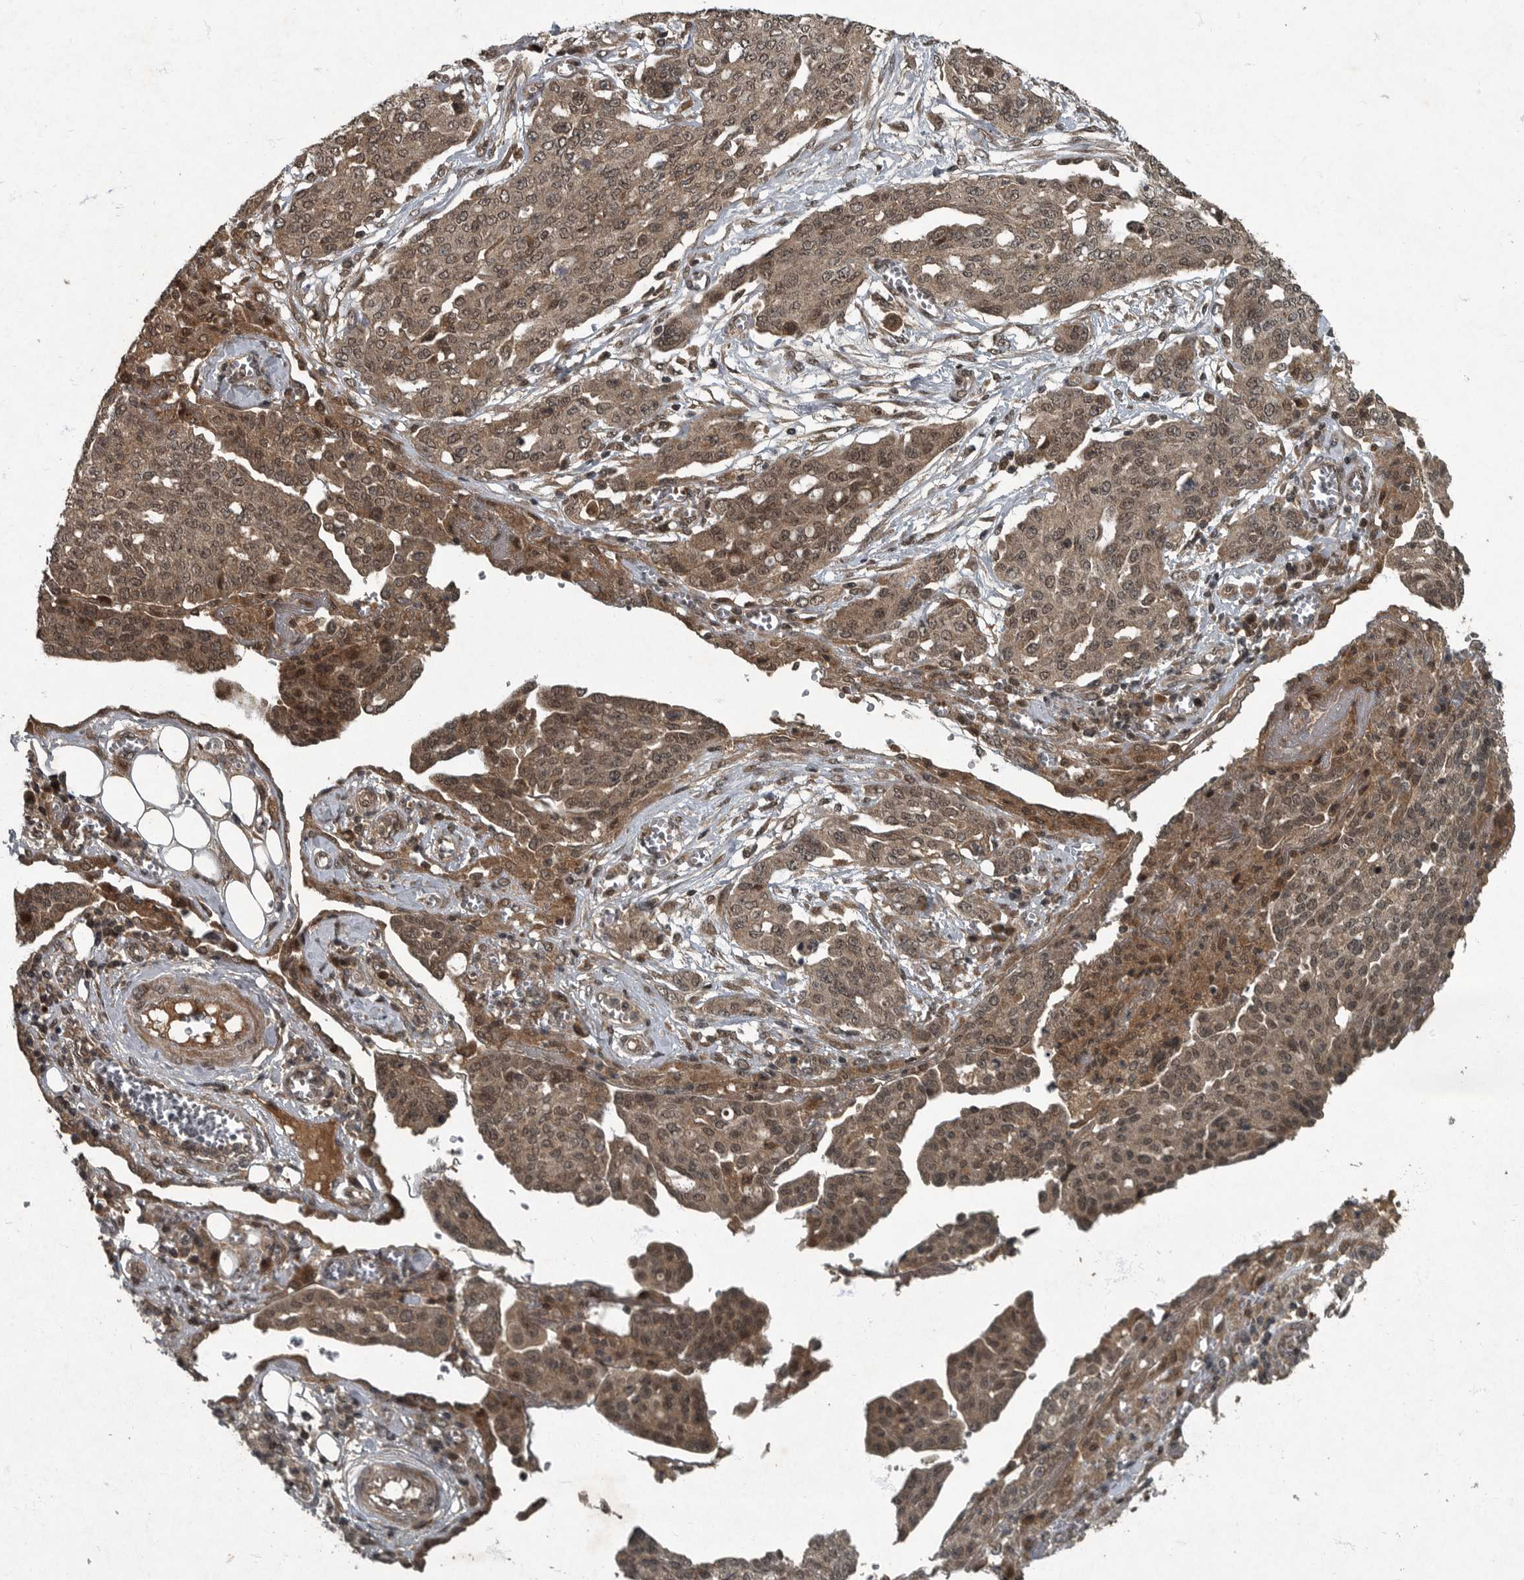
{"staining": {"intensity": "moderate", "quantity": ">75%", "location": "cytoplasmic/membranous,nuclear"}, "tissue": "ovarian cancer", "cell_type": "Tumor cells", "image_type": "cancer", "snomed": [{"axis": "morphology", "description": "Cystadenocarcinoma, serous, NOS"}, {"axis": "topography", "description": "Soft tissue"}, {"axis": "topography", "description": "Ovary"}], "caption": "A brown stain labels moderate cytoplasmic/membranous and nuclear staining of a protein in ovarian cancer (serous cystadenocarcinoma) tumor cells.", "gene": "FOXO1", "patient": {"sex": "female", "age": 57}}